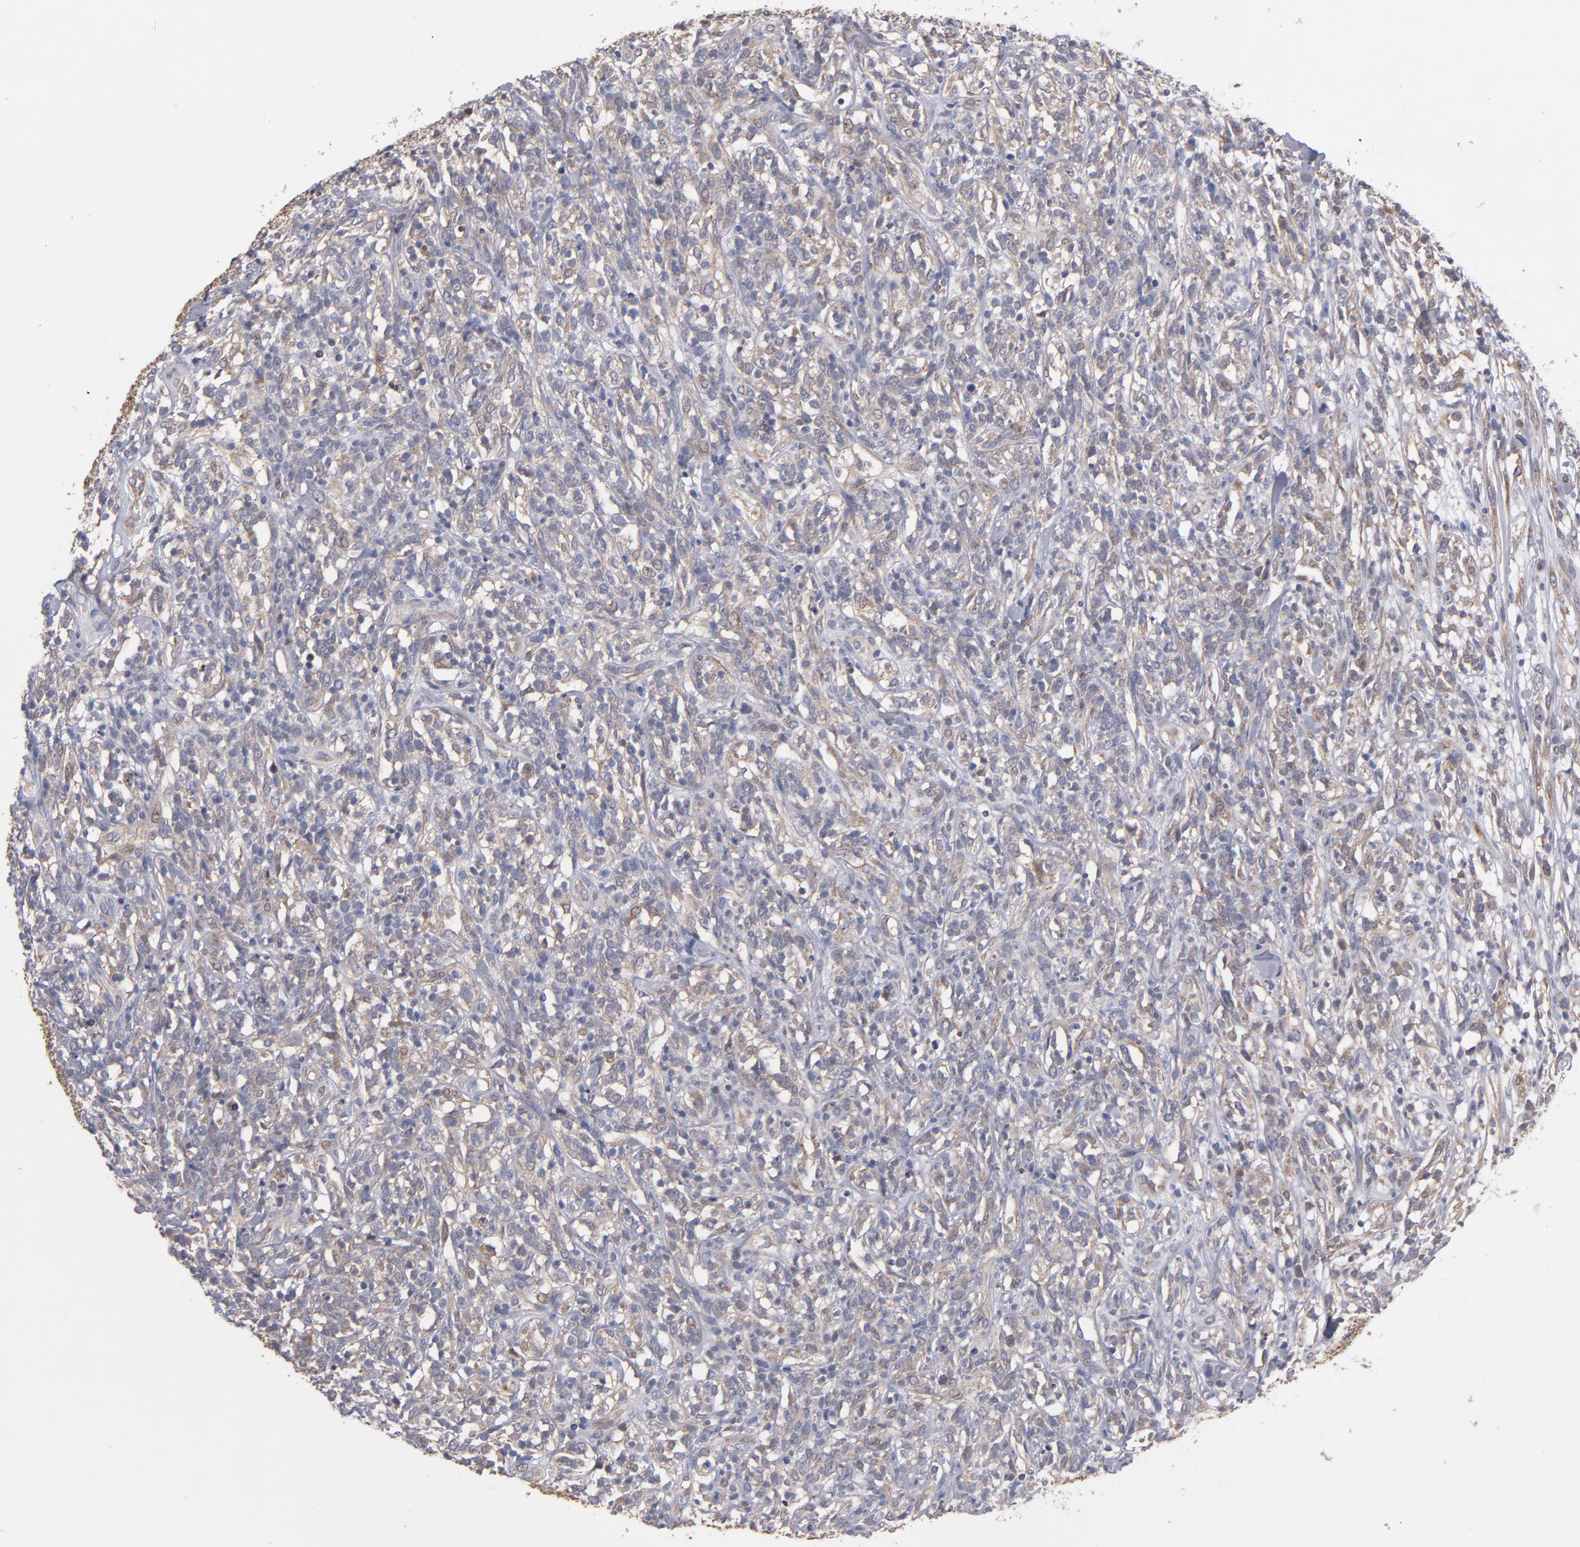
{"staining": {"intensity": "negative", "quantity": "none", "location": "none"}, "tissue": "lymphoma", "cell_type": "Tumor cells", "image_type": "cancer", "snomed": [{"axis": "morphology", "description": "Malignant lymphoma, non-Hodgkin's type, High grade"}, {"axis": "topography", "description": "Lymph node"}], "caption": "Malignant lymphoma, non-Hodgkin's type (high-grade) stained for a protein using immunohistochemistry (IHC) demonstrates no staining tumor cells.", "gene": "GMFG", "patient": {"sex": "female", "age": 73}}